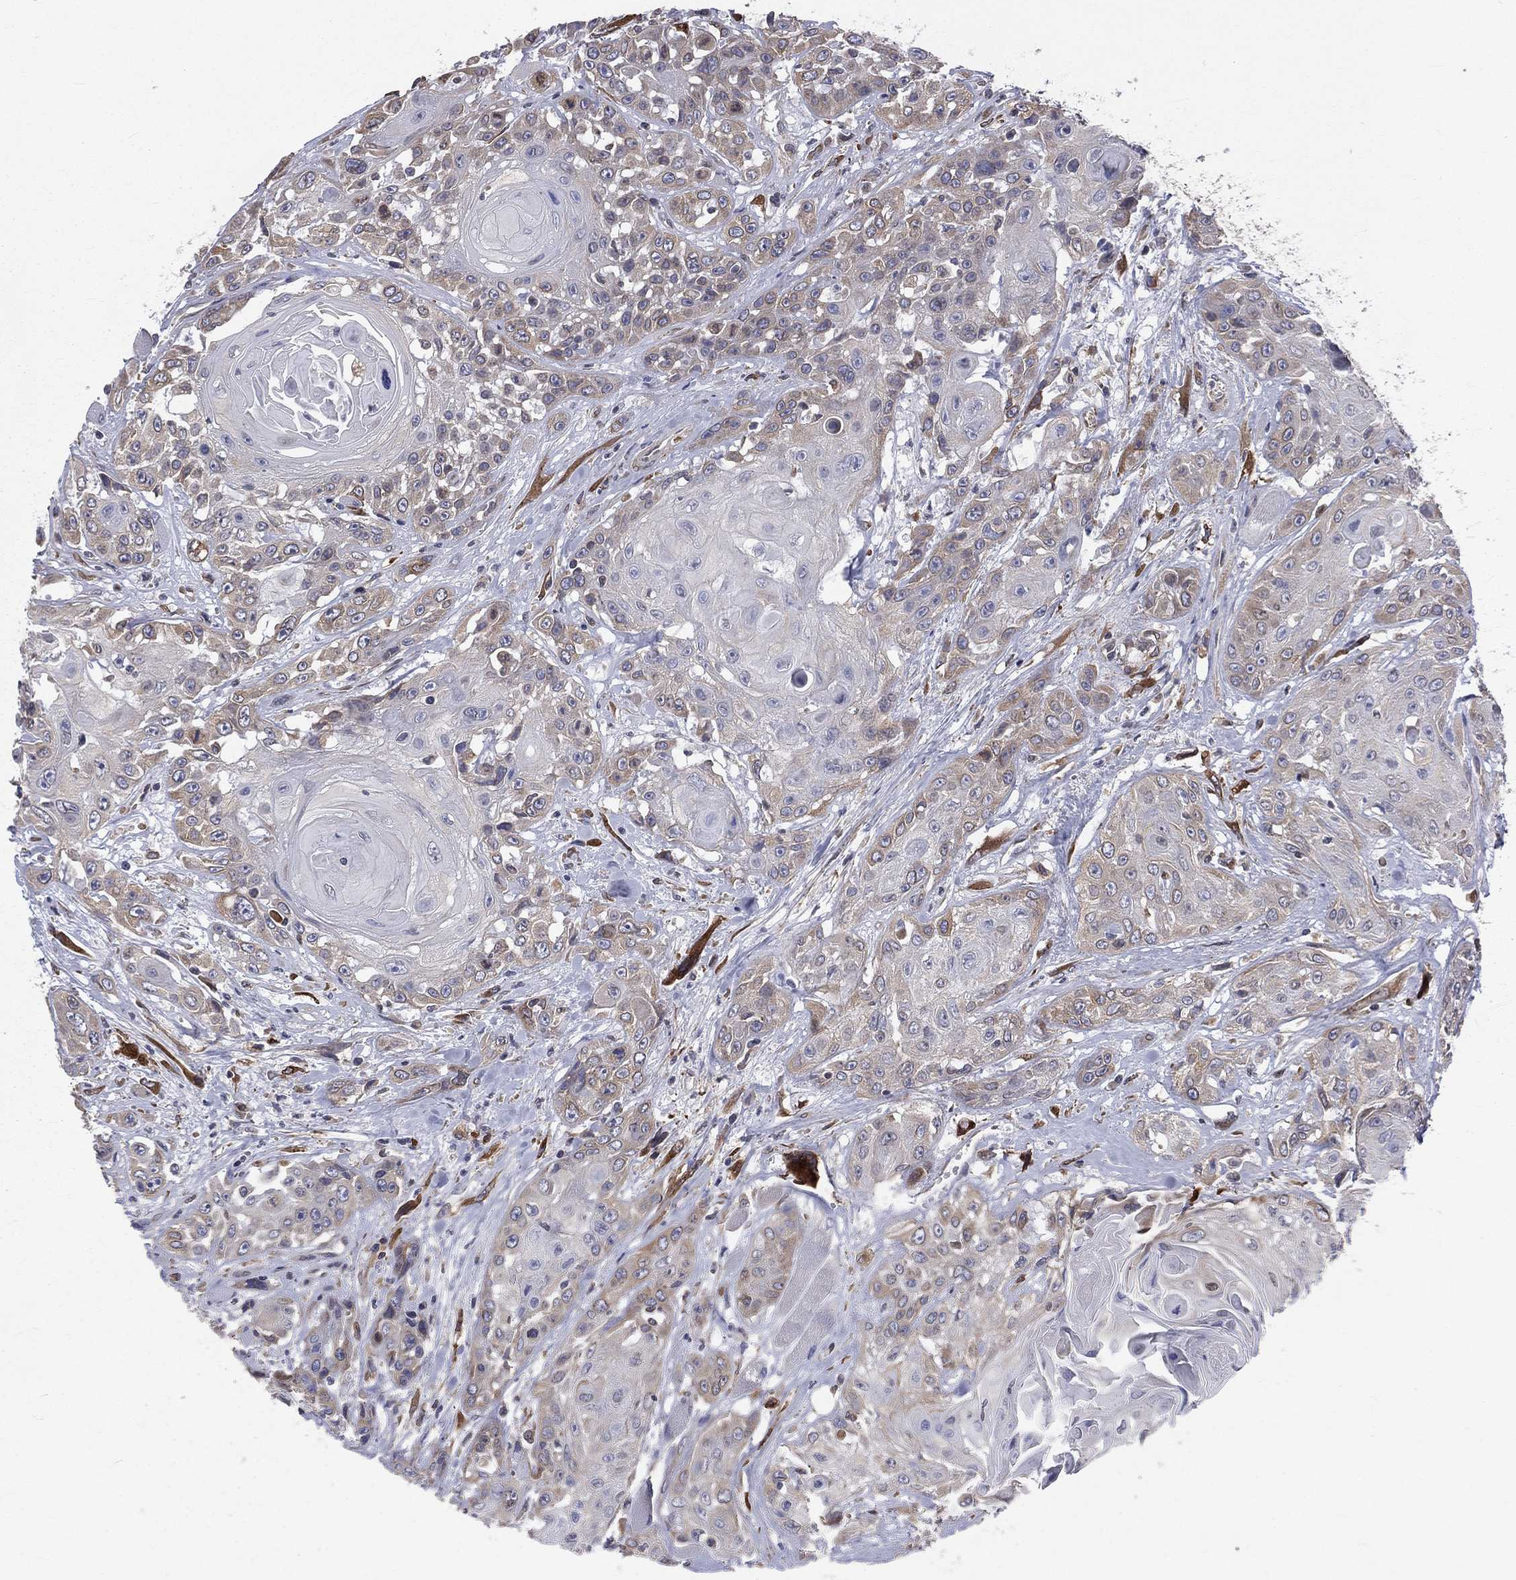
{"staining": {"intensity": "weak", "quantity": "<25%", "location": "cytoplasmic/membranous"}, "tissue": "head and neck cancer", "cell_type": "Tumor cells", "image_type": "cancer", "snomed": [{"axis": "morphology", "description": "Squamous cell carcinoma, NOS"}, {"axis": "topography", "description": "Head-Neck"}], "caption": "High magnification brightfield microscopy of squamous cell carcinoma (head and neck) stained with DAB (3,3'-diaminobenzidine) (brown) and counterstained with hematoxylin (blue): tumor cells show no significant positivity.", "gene": "PGRMC1", "patient": {"sex": "female", "age": 59}}